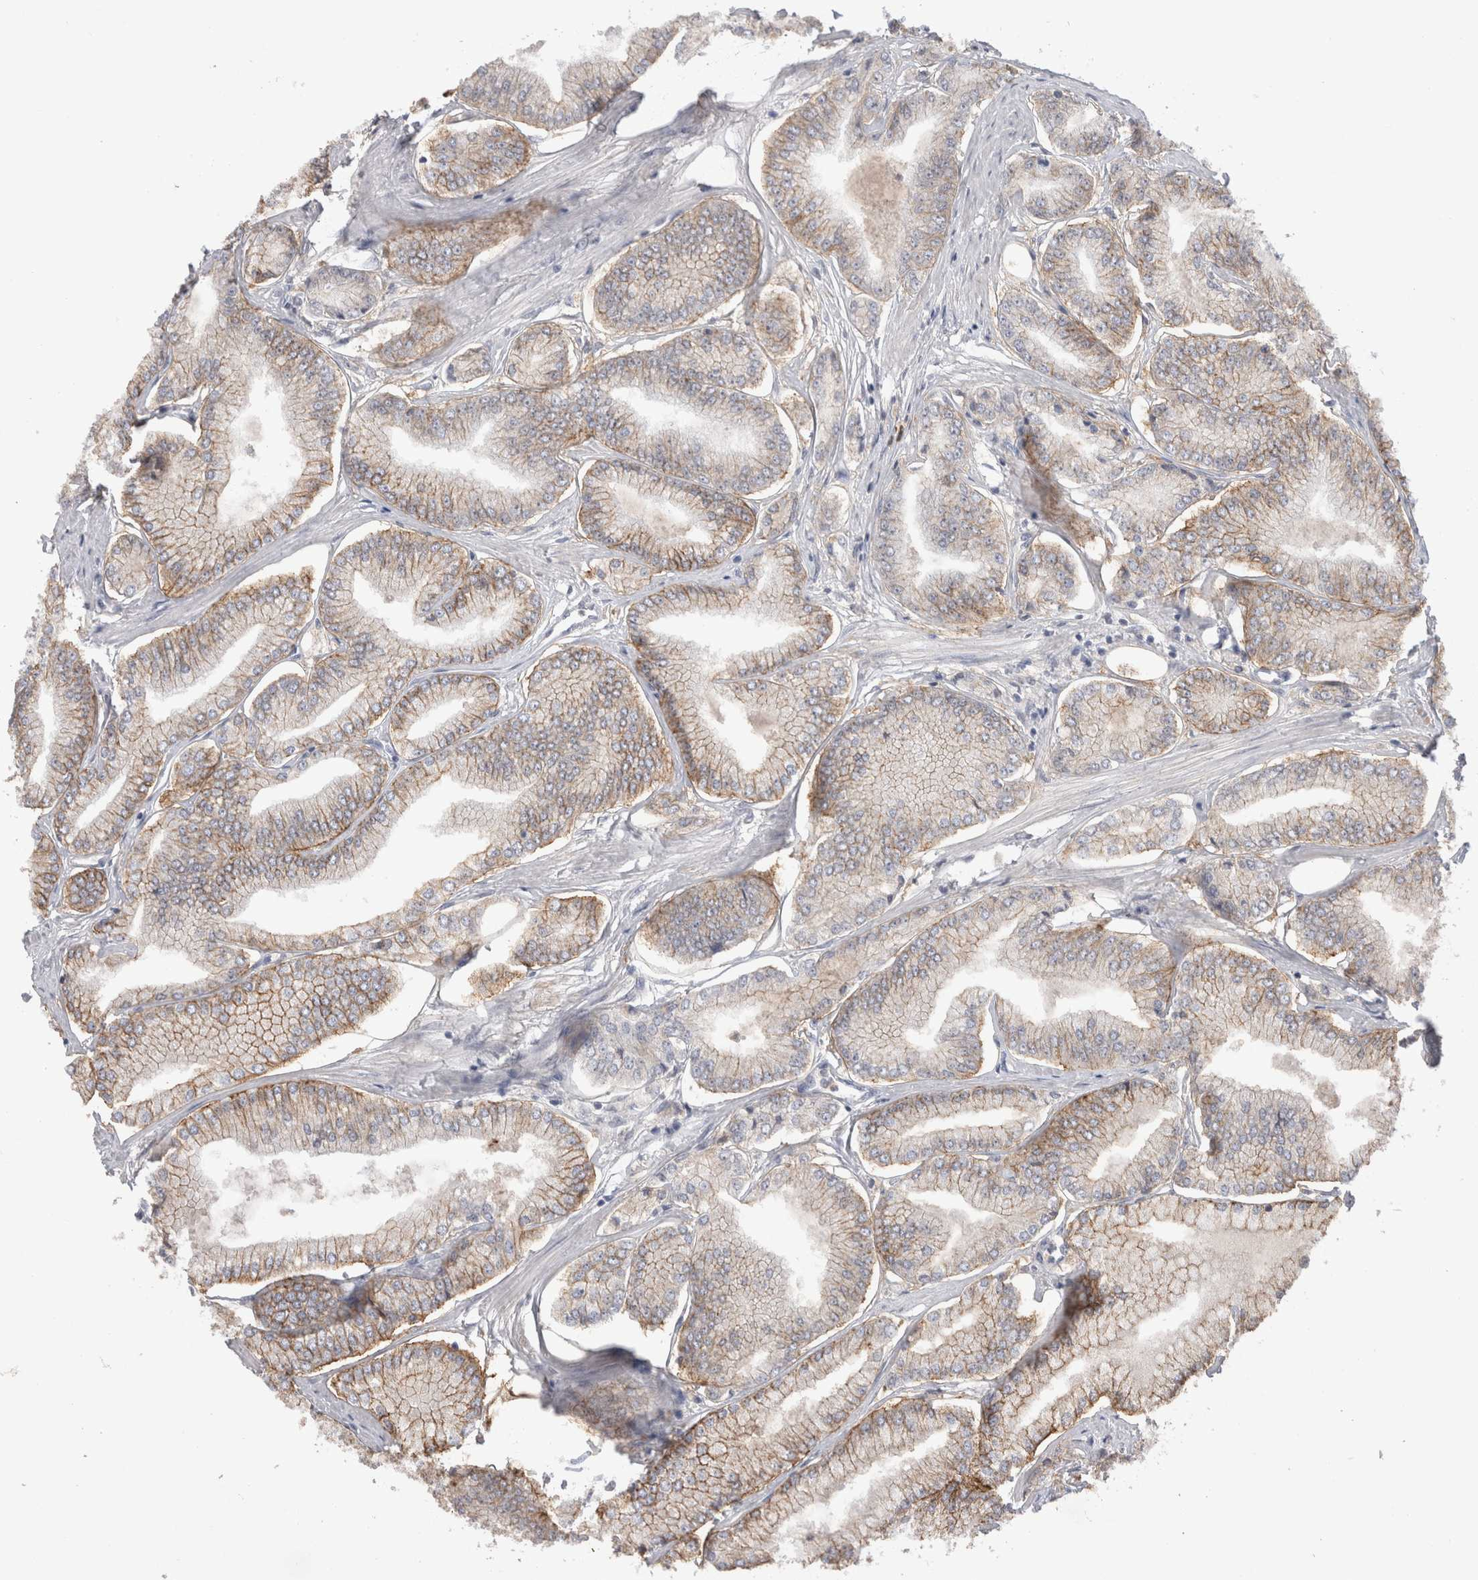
{"staining": {"intensity": "weak", "quantity": ">75%", "location": "cytoplasmic/membranous"}, "tissue": "prostate cancer", "cell_type": "Tumor cells", "image_type": "cancer", "snomed": [{"axis": "morphology", "description": "Adenocarcinoma, Low grade"}, {"axis": "topography", "description": "Prostate"}], "caption": "The micrograph displays a brown stain indicating the presence of a protein in the cytoplasmic/membranous of tumor cells in prostate cancer (low-grade adenocarcinoma). Immunohistochemistry stains the protein of interest in brown and the nuclei are stained blue.", "gene": "PPP3CC", "patient": {"sex": "male", "age": 52}}